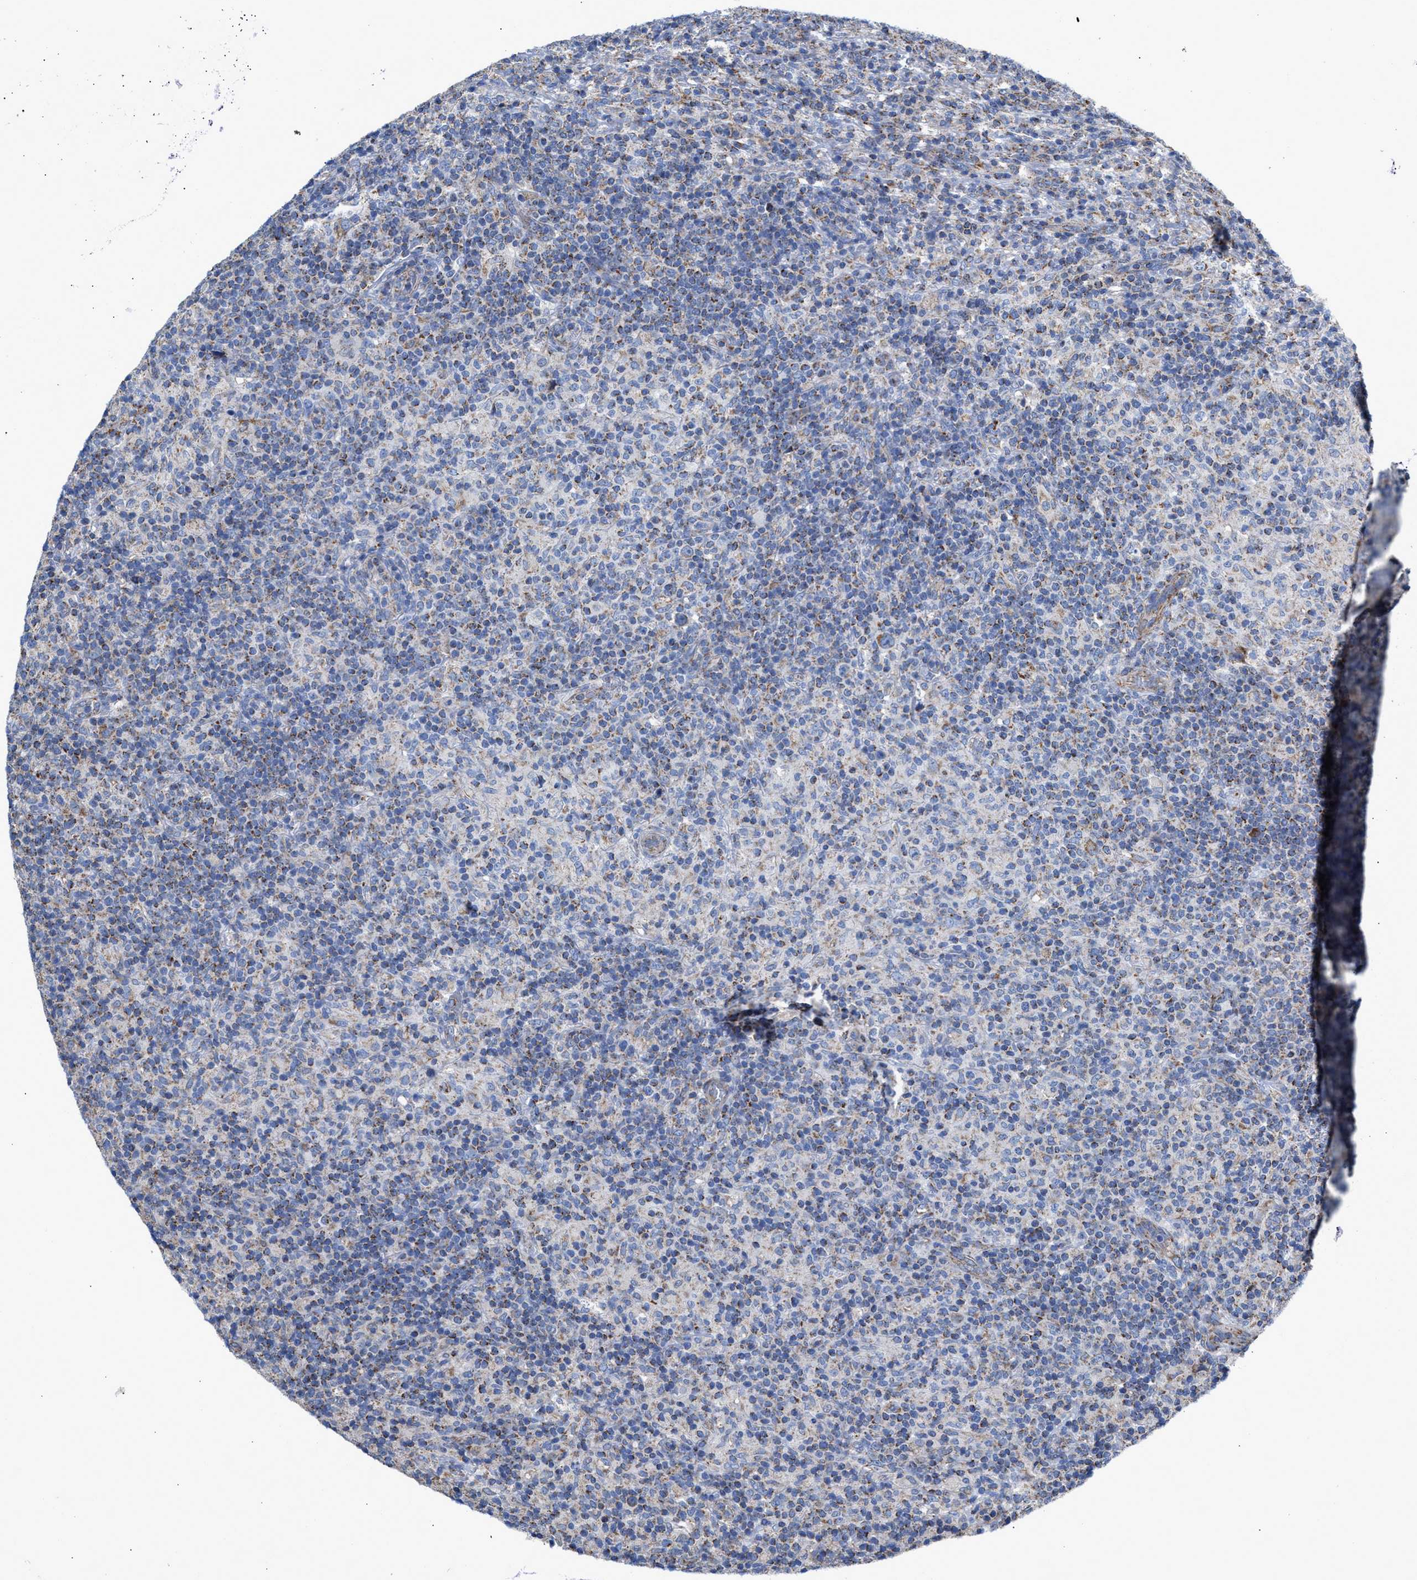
{"staining": {"intensity": "weak", "quantity": "<25%", "location": "cytoplasmic/membranous"}, "tissue": "lymphoma", "cell_type": "Tumor cells", "image_type": "cancer", "snomed": [{"axis": "morphology", "description": "Hodgkin's disease, NOS"}, {"axis": "topography", "description": "Lymph node"}], "caption": "DAB (3,3'-diaminobenzidine) immunohistochemical staining of Hodgkin's disease reveals no significant positivity in tumor cells.", "gene": "MECR", "patient": {"sex": "male", "age": 70}}